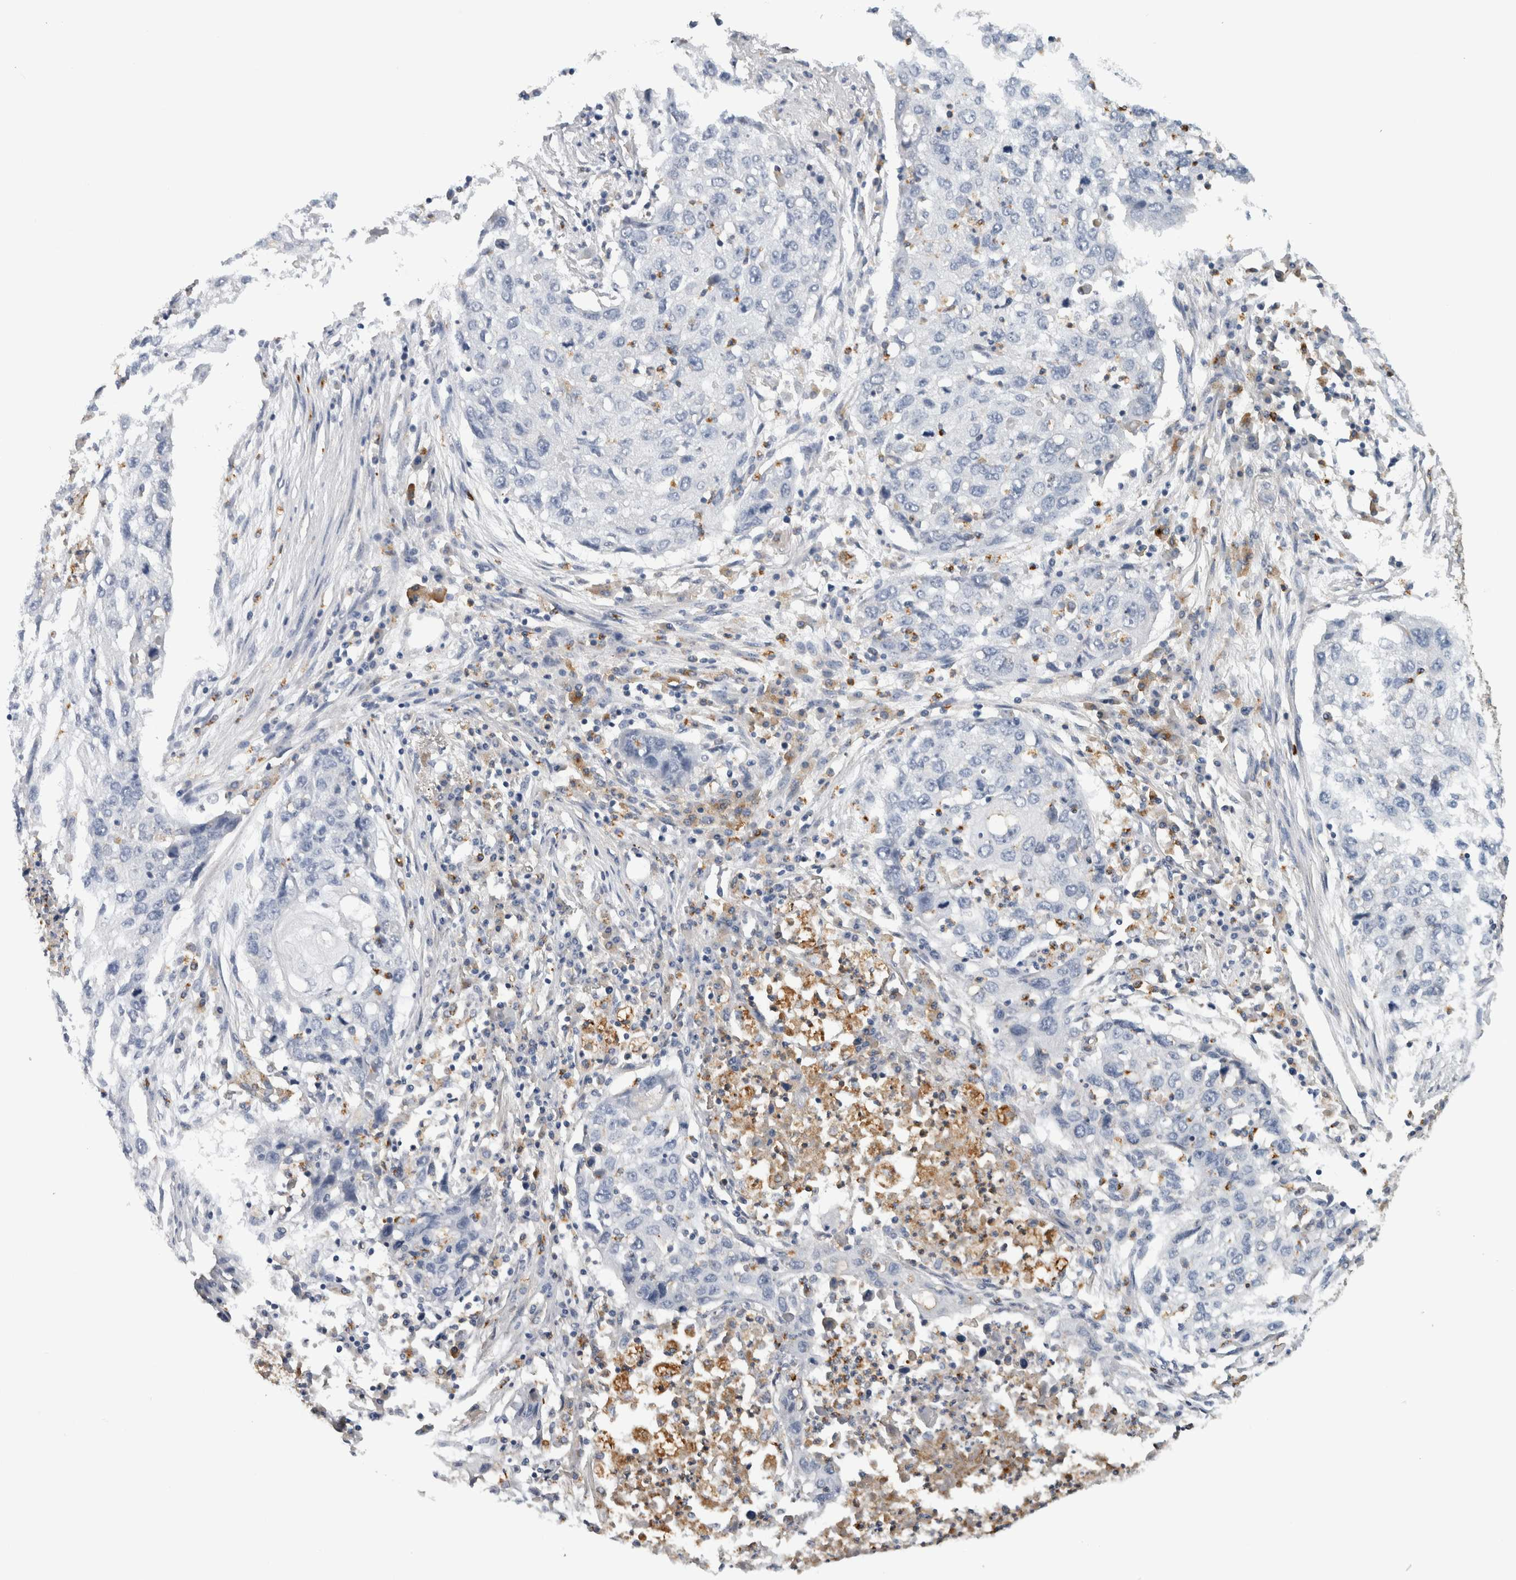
{"staining": {"intensity": "negative", "quantity": "none", "location": "none"}, "tissue": "lung cancer", "cell_type": "Tumor cells", "image_type": "cancer", "snomed": [{"axis": "morphology", "description": "Squamous cell carcinoma, NOS"}, {"axis": "topography", "description": "Lung"}], "caption": "Tumor cells show no significant expression in lung cancer (squamous cell carcinoma).", "gene": "CD63", "patient": {"sex": "female", "age": 63}}